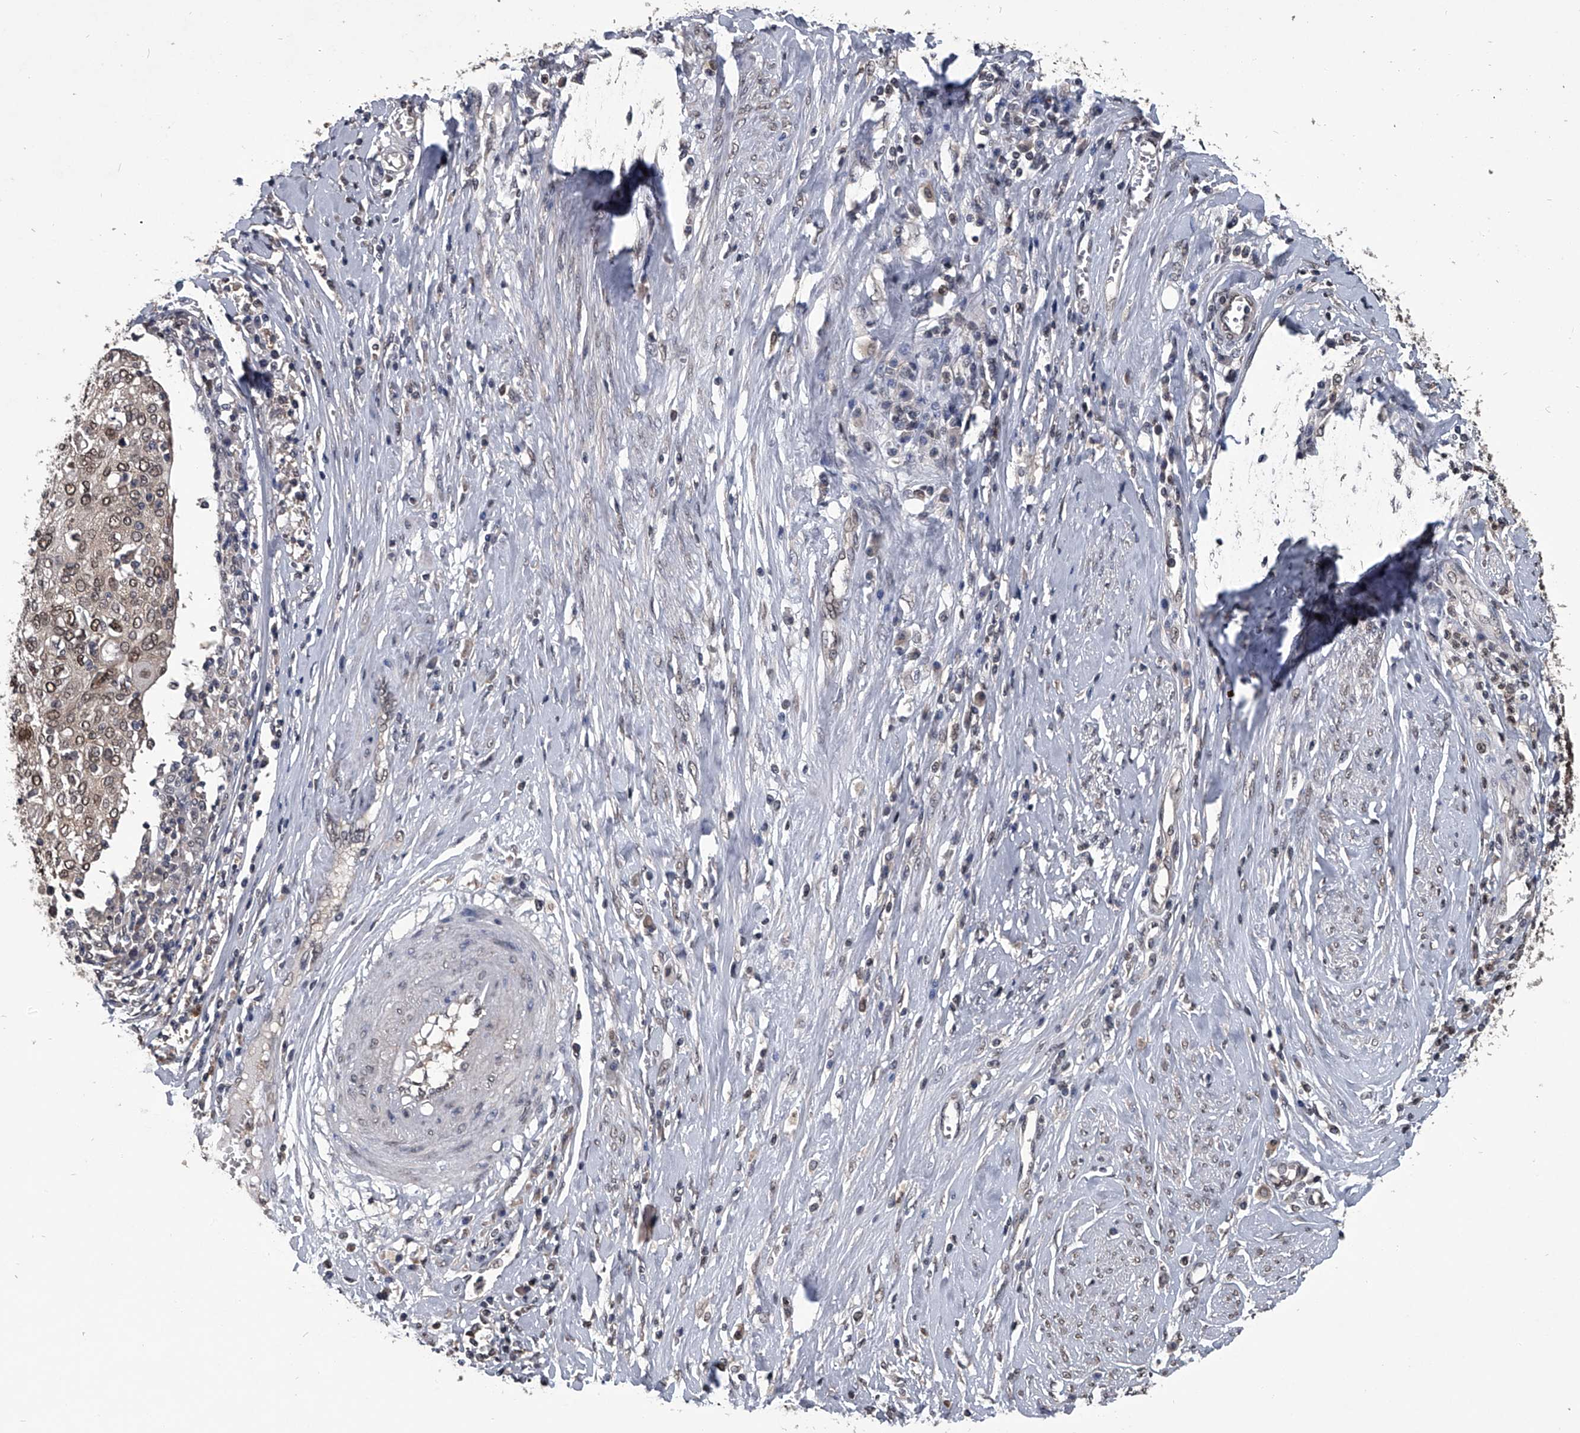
{"staining": {"intensity": "moderate", "quantity": ">75%", "location": "cytoplasmic/membranous,nuclear"}, "tissue": "cervical cancer", "cell_type": "Tumor cells", "image_type": "cancer", "snomed": [{"axis": "morphology", "description": "Squamous cell carcinoma, NOS"}, {"axis": "topography", "description": "Cervix"}], "caption": "Protein expression analysis of squamous cell carcinoma (cervical) shows moderate cytoplasmic/membranous and nuclear expression in approximately >75% of tumor cells.", "gene": "TSNAX", "patient": {"sex": "female", "age": 40}}